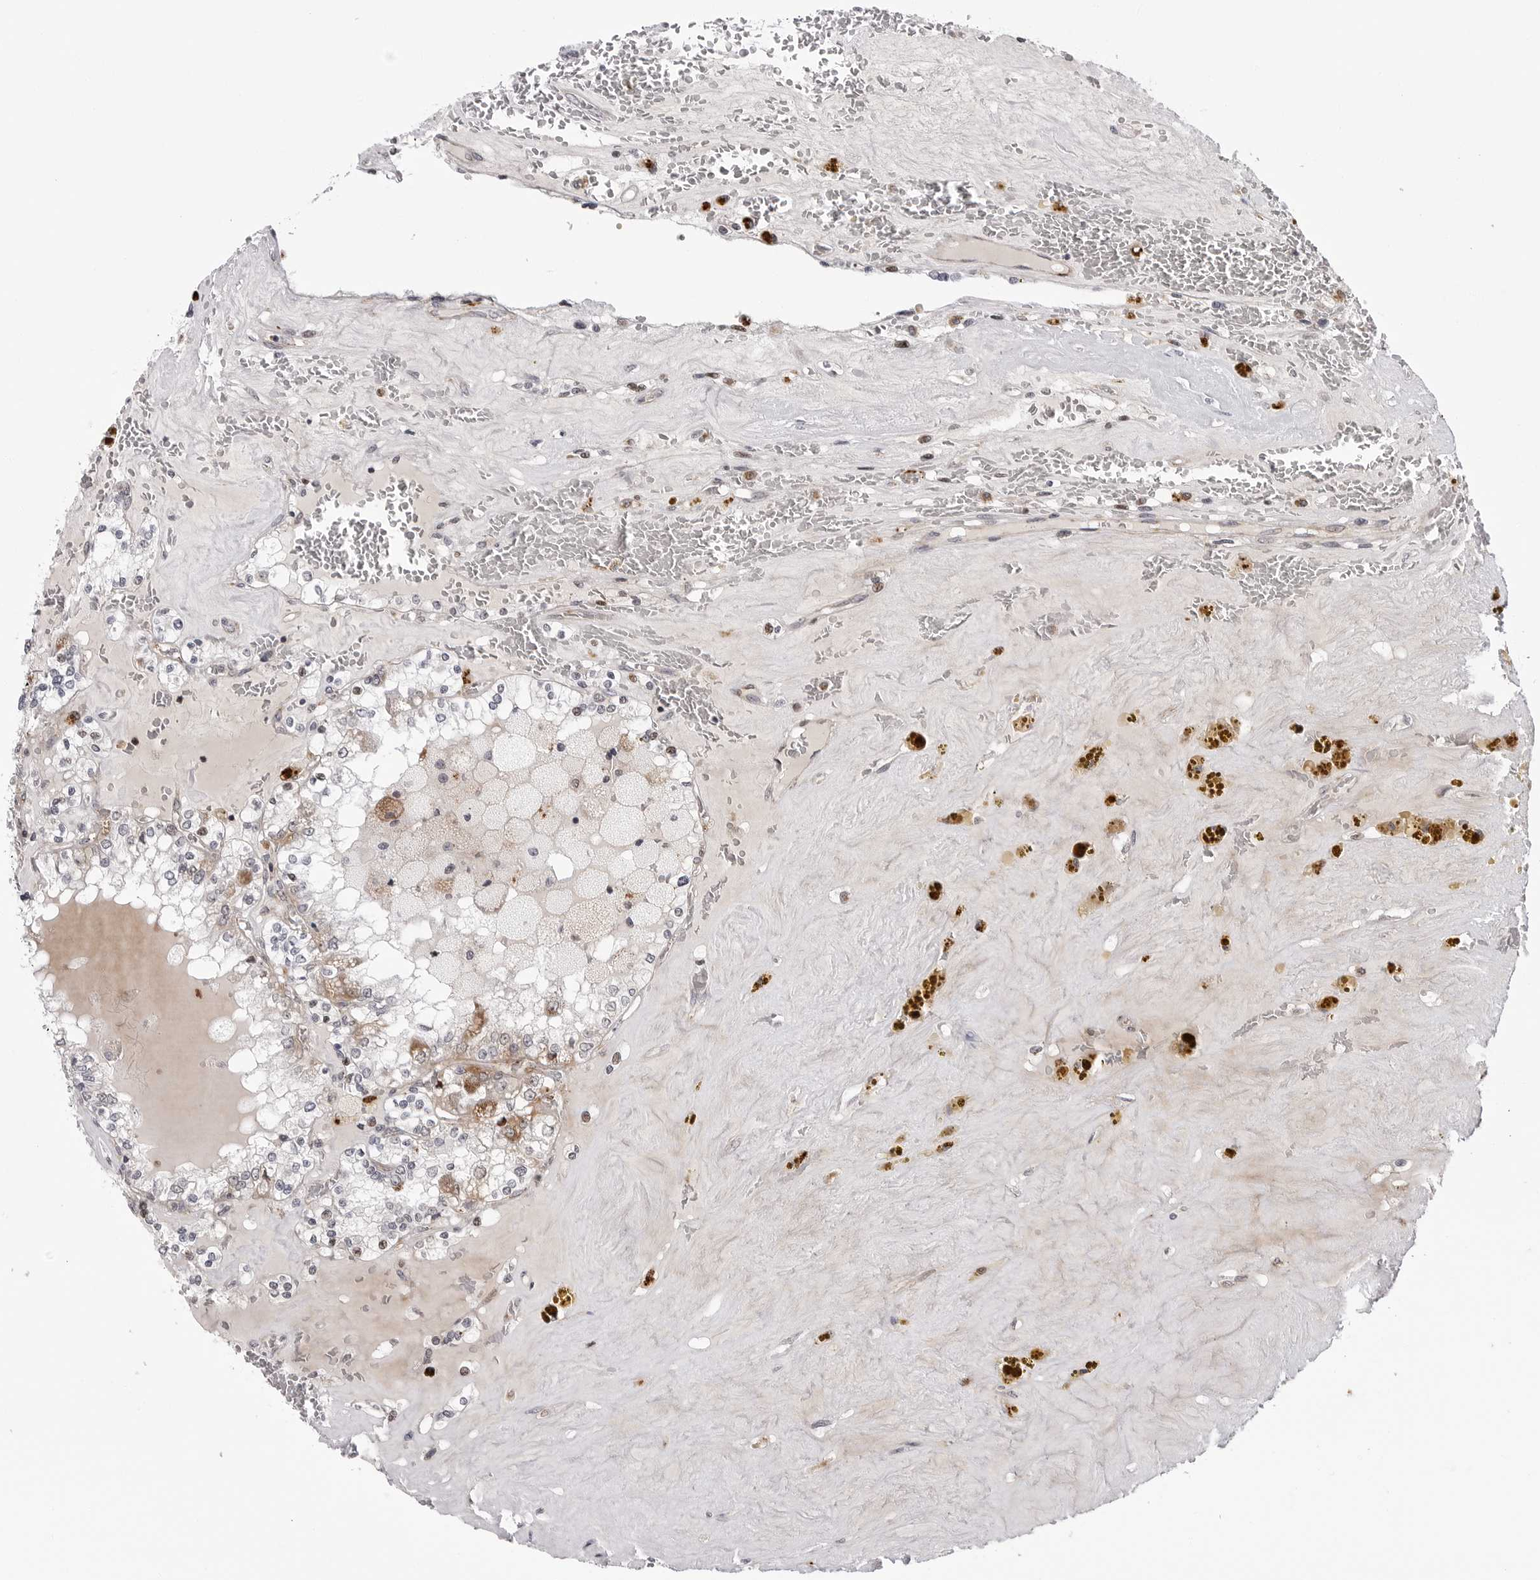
{"staining": {"intensity": "weak", "quantity": "<25%", "location": "cytoplasmic/membranous"}, "tissue": "renal cancer", "cell_type": "Tumor cells", "image_type": "cancer", "snomed": [{"axis": "morphology", "description": "Adenocarcinoma, NOS"}, {"axis": "topography", "description": "Kidney"}], "caption": "Immunohistochemistry histopathology image of neoplastic tissue: human renal cancer (adenocarcinoma) stained with DAB (3,3'-diaminobenzidine) demonstrates no significant protein positivity in tumor cells. (DAB IHC, high magnification).", "gene": "CDK20", "patient": {"sex": "female", "age": 56}}